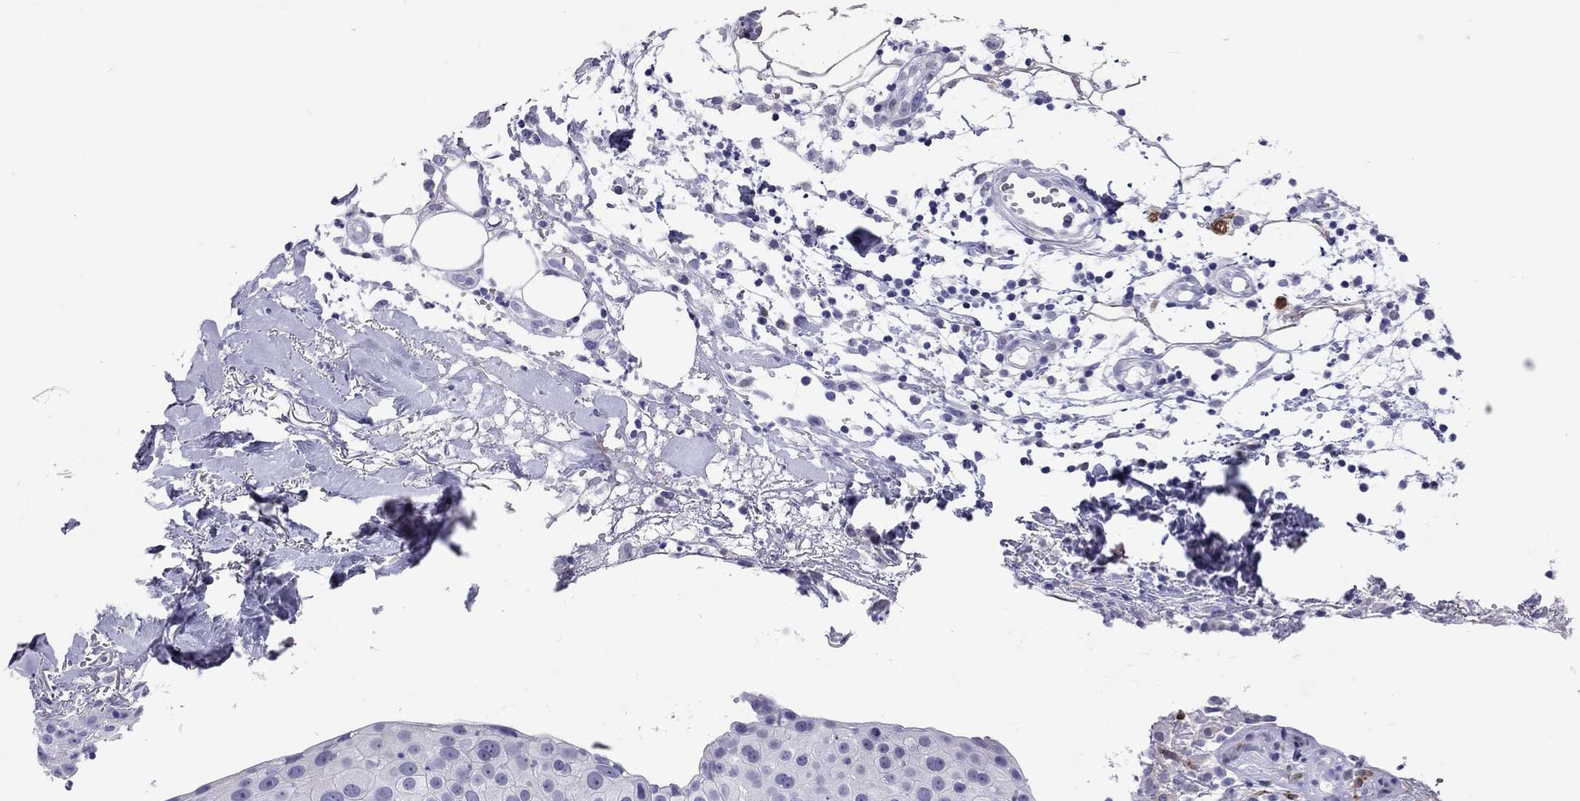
{"staining": {"intensity": "negative", "quantity": "none", "location": "none"}, "tissue": "skin cancer", "cell_type": "Tumor cells", "image_type": "cancer", "snomed": [{"axis": "morphology", "description": "Squamous cell carcinoma, NOS"}, {"axis": "topography", "description": "Skin"}], "caption": "Tumor cells show no significant protein expression in skin cancer (squamous cell carcinoma).", "gene": "ADORA2A", "patient": {"sex": "male", "age": 71}}